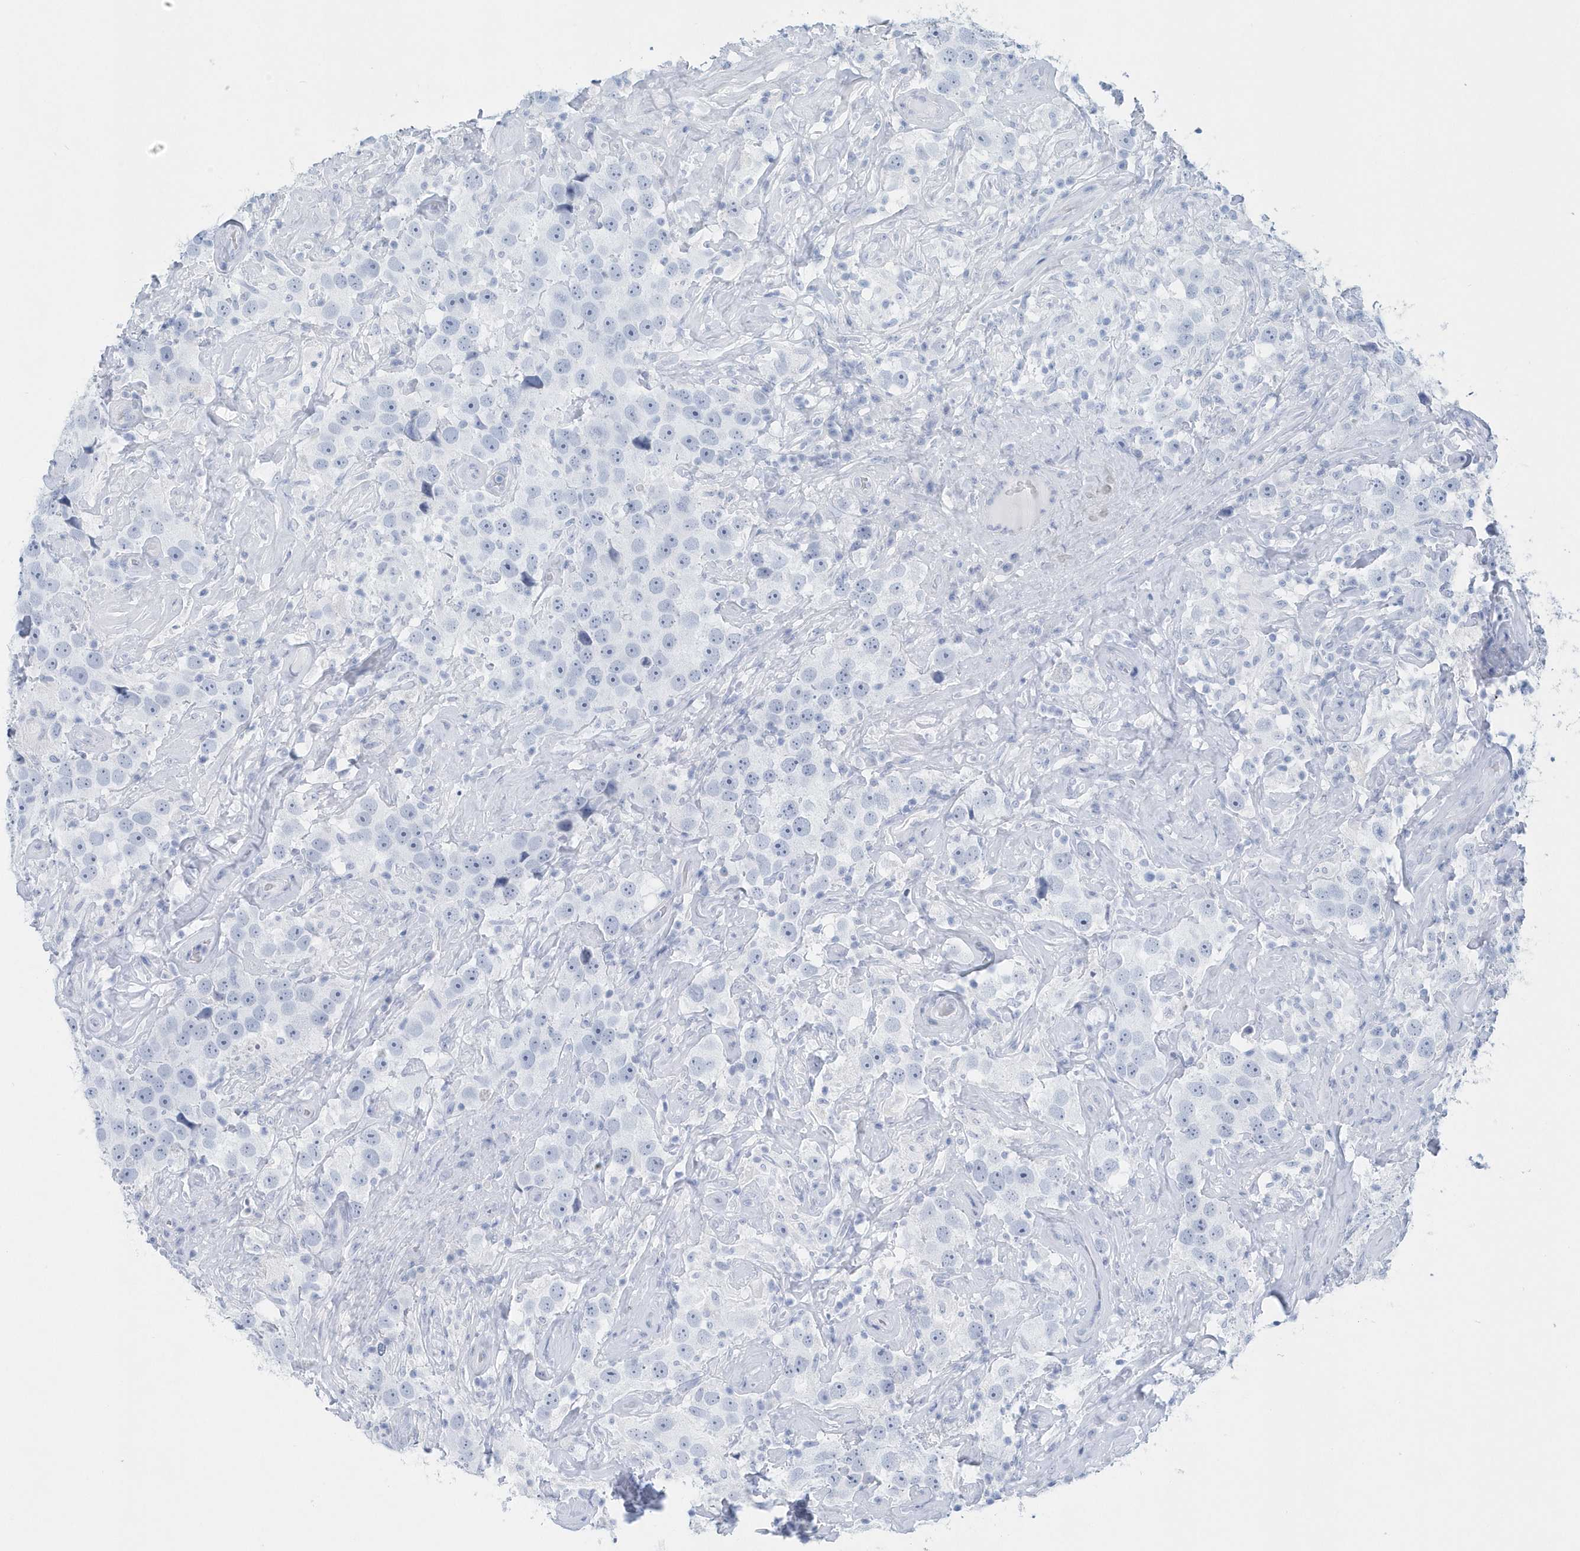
{"staining": {"intensity": "negative", "quantity": "none", "location": "none"}, "tissue": "testis cancer", "cell_type": "Tumor cells", "image_type": "cancer", "snomed": [{"axis": "morphology", "description": "Seminoma, NOS"}, {"axis": "topography", "description": "Testis"}], "caption": "Seminoma (testis) was stained to show a protein in brown. There is no significant positivity in tumor cells.", "gene": "PTPRO", "patient": {"sex": "male", "age": 49}}